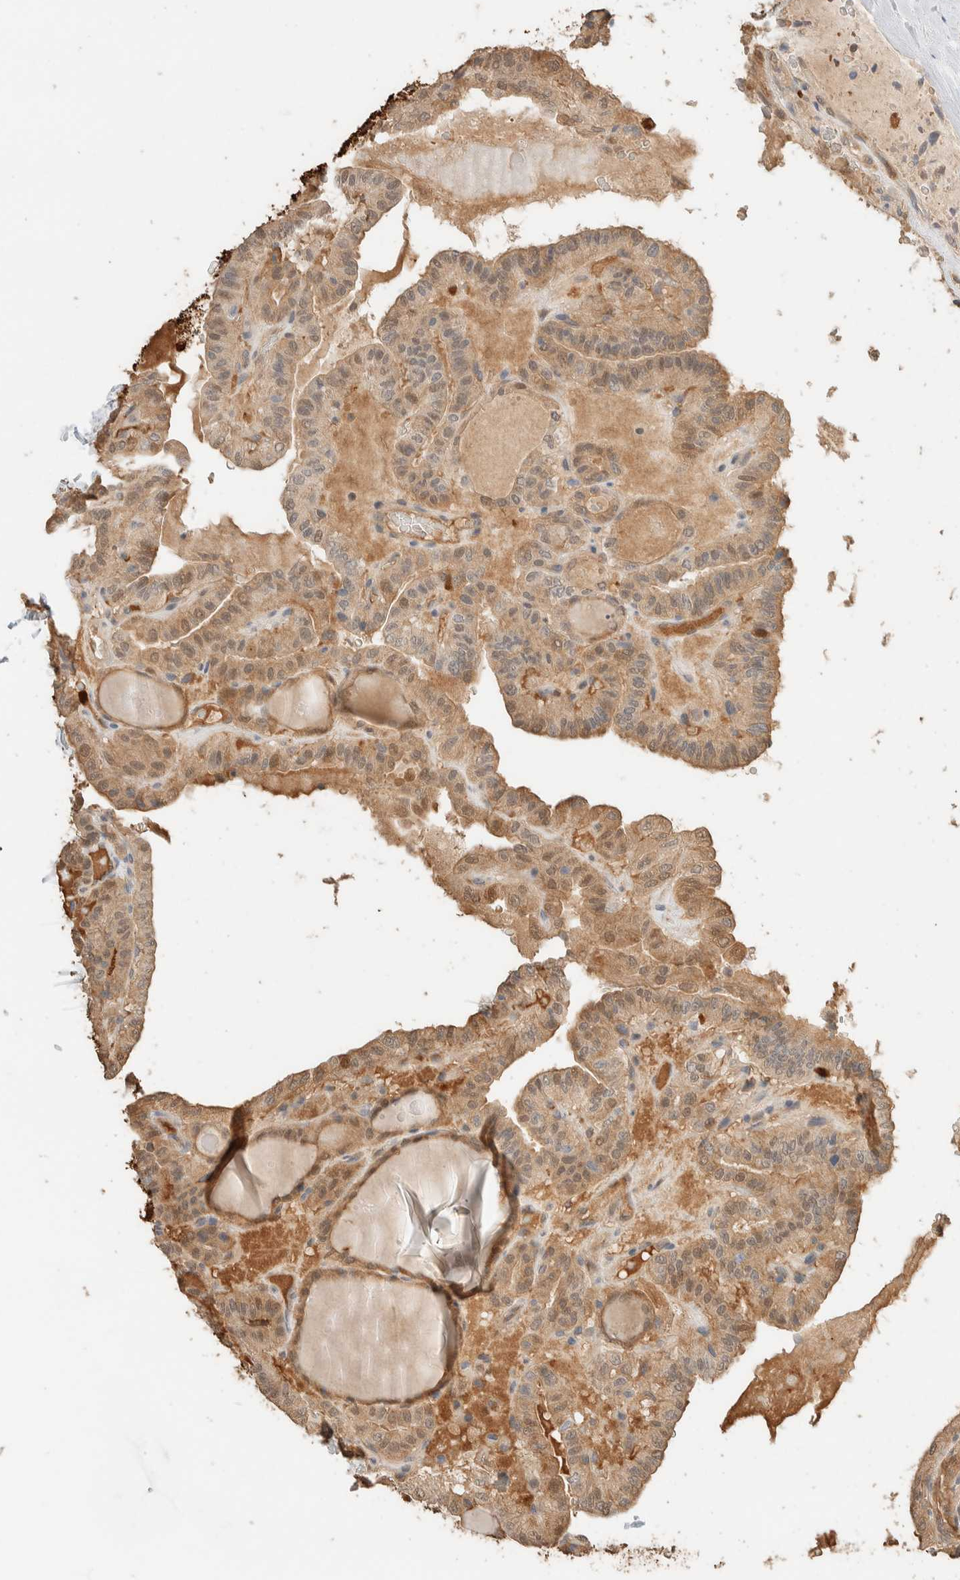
{"staining": {"intensity": "weak", "quantity": "25%-75%", "location": "cytoplasmic/membranous,nuclear"}, "tissue": "thyroid cancer", "cell_type": "Tumor cells", "image_type": "cancer", "snomed": [{"axis": "morphology", "description": "Papillary adenocarcinoma, NOS"}, {"axis": "topography", "description": "Thyroid gland"}], "caption": "Thyroid papillary adenocarcinoma was stained to show a protein in brown. There is low levels of weak cytoplasmic/membranous and nuclear expression in about 25%-75% of tumor cells.", "gene": "SETD4", "patient": {"sex": "male", "age": 77}}